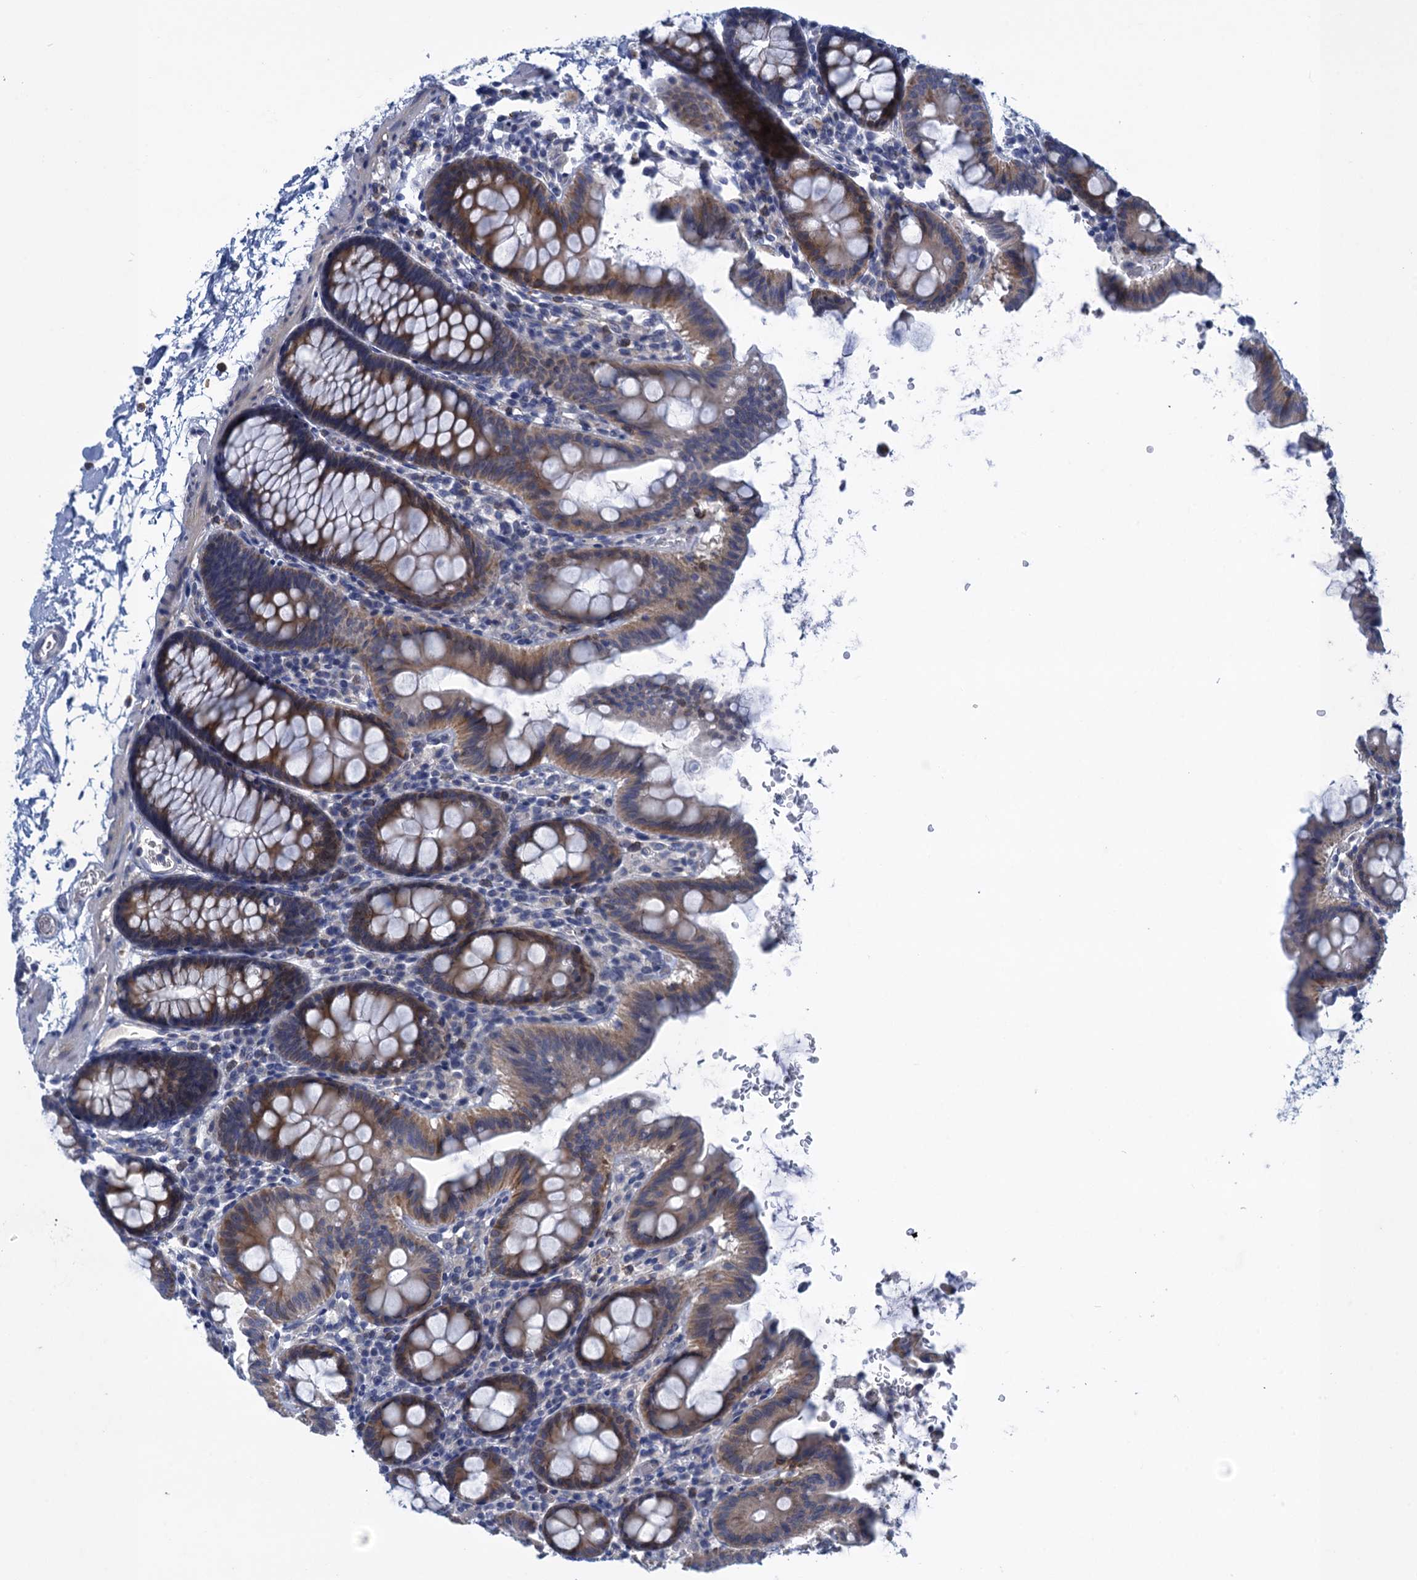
{"staining": {"intensity": "negative", "quantity": "none", "location": "none"}, "tissue": "colon", "cell_type": "Endothelial cells", "image_type": "normal", "snomed": [{"axis": "morphology", "description": "Normal tissue, NOS"}, {"axis": "topography", "description": "Colon"}], "caption": "Immunohistochemistry of benign human colon demonstrates no positivity in endothelial cells. The staining is performed using DAB (3,3'-diaminobenzidine) brown chromogen with nuclei counter-stained in using hematoxylin.", "gene": "SCEL", "patient": {"sex": "male", "age": 75}}